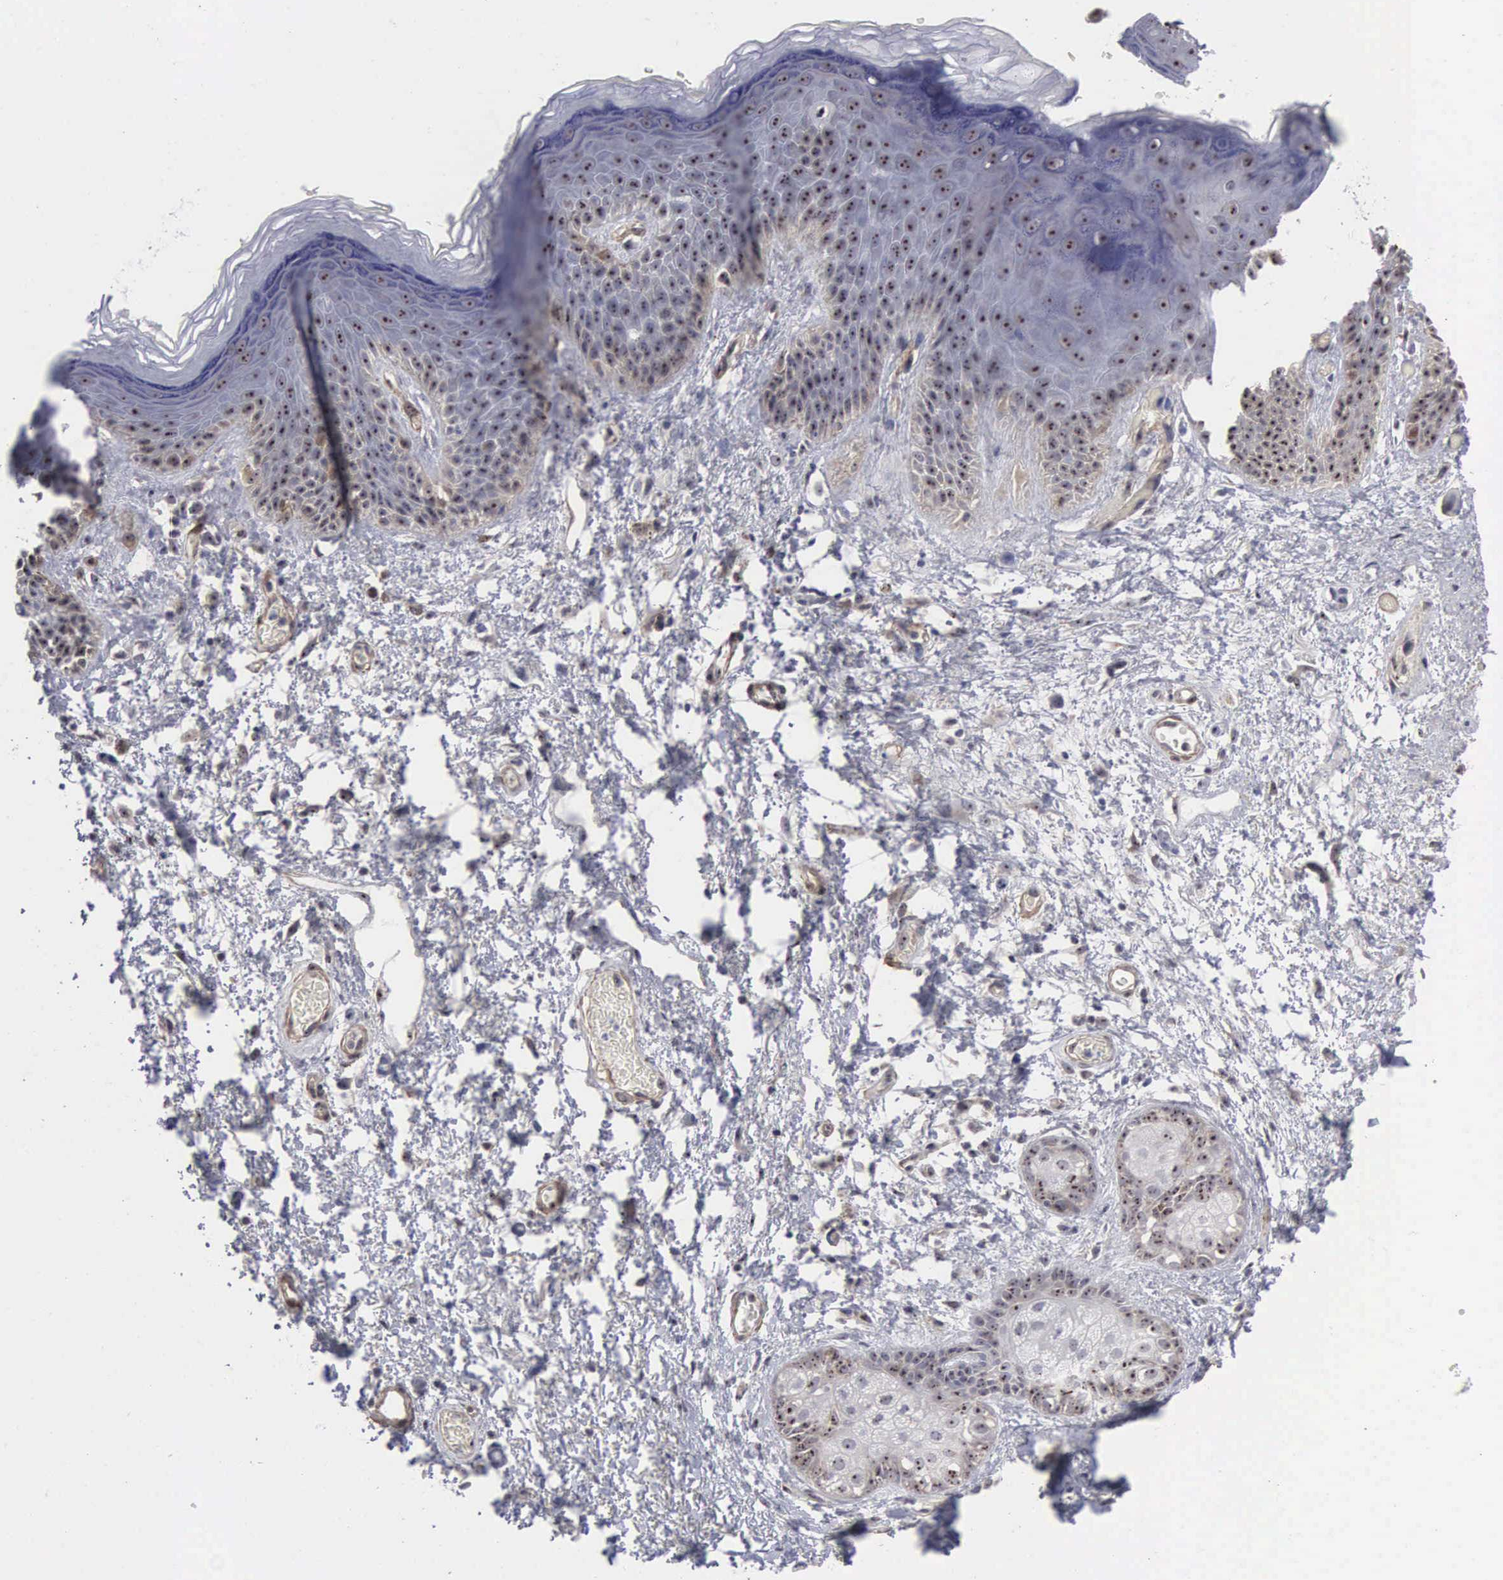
{"staining": {"intensity": "strong", "quantity": "25%-75%", "location": "nuclear"}, "tissue": "skin", "cell_type": "Epidermal cells", "image_type": "normal", "snomed": [{"axis": "morphology", "description": "Normal tissue, NOS"}, {"axis": "topography", "description": "Anal"}, {"axis": "topography", "description": "Peripheral nerve tissue"}], "caption": "Immunohistochemical staining of unremarkable human skin demonstrates strong nuclear protein expression in about 25%-75% of epidermal cells. (DAB (3,3'-diaminobenzidine) IHC with brightfield microscopy, high magnification).", "gene": "NGDN", "patient": {"sex": "female", "age": 46}}